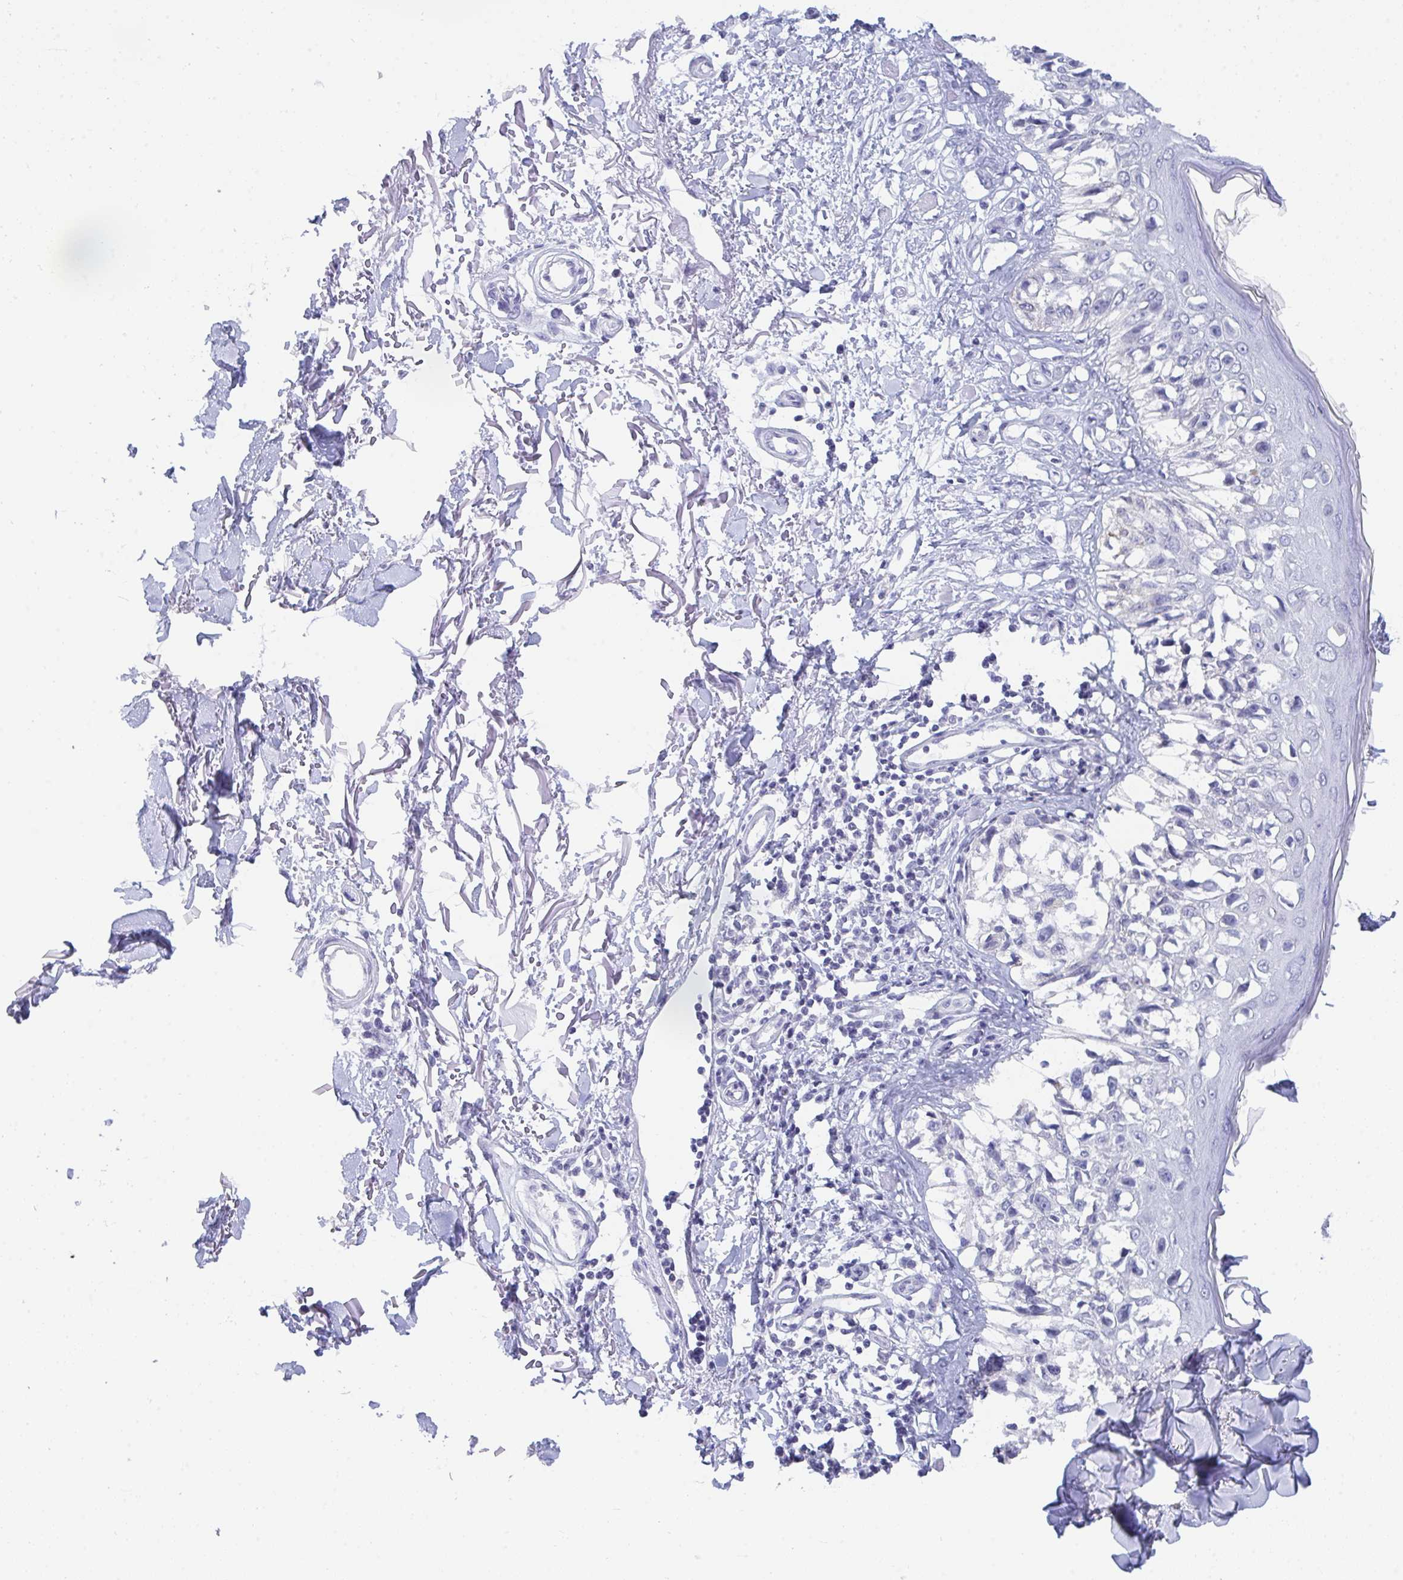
{"staining": {"intensity": "negative", "quantity": "none", "location": "none"}, "tissue": "melanoma", "cell_type": "Tumor cells", "image_type": "cancer", "snomed": [{"axis": "morphology", "description": "Malignant melanoma, NOS"}, {"axis": "topography", "description": "Skin"}], "caption": "High magnification brightfield microscopy of malignant melanoma stained with DAB (brown) and counterstained with hematoxylin (blue): tumor cells show no significant staining.", "gene": "BMAL2", "patient": {"sex": "male", "age": 73}}